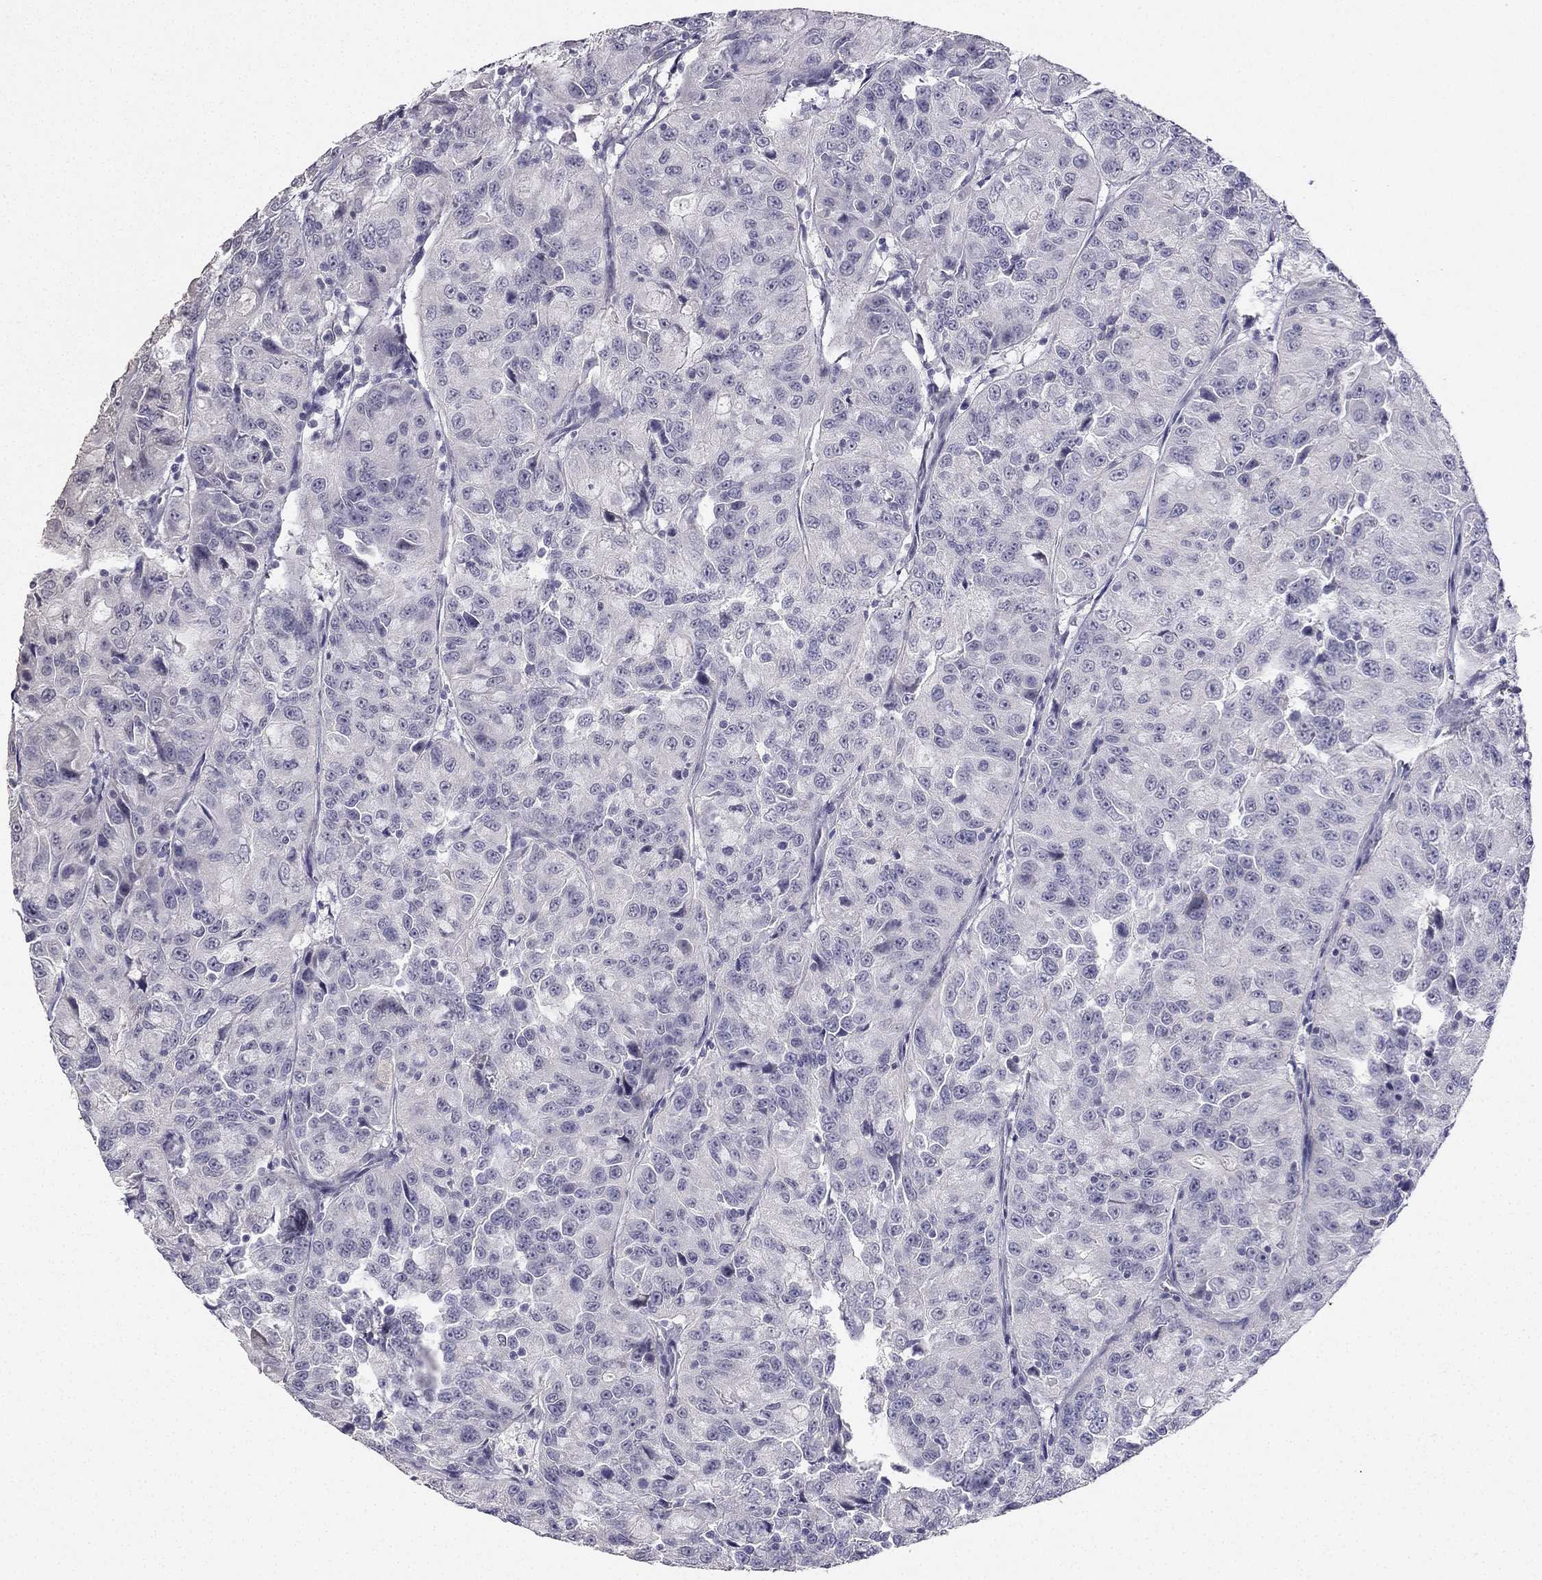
{"staining": {"intensity": "negative", "quantity": "none", "location": "none"}, "tissue": "urothelial cancer", "cell_type": "Tumor cells", "image_type": "cancer", "snomed": [{"axis": "morphology", "description": "Urothelial carcinoma, NOS"}, {"axis": "morphology", "description": "Urothelial carcinoma, High grade"}, {"axis": "topography", "description": "Urinary bladder"}], "caption": "Immunohistochemistry of transitional cell carcinoma demonstrates no staining in tumor cells.", "gene": "CALB2", "patient": {"sex": "female", "age": 73}}